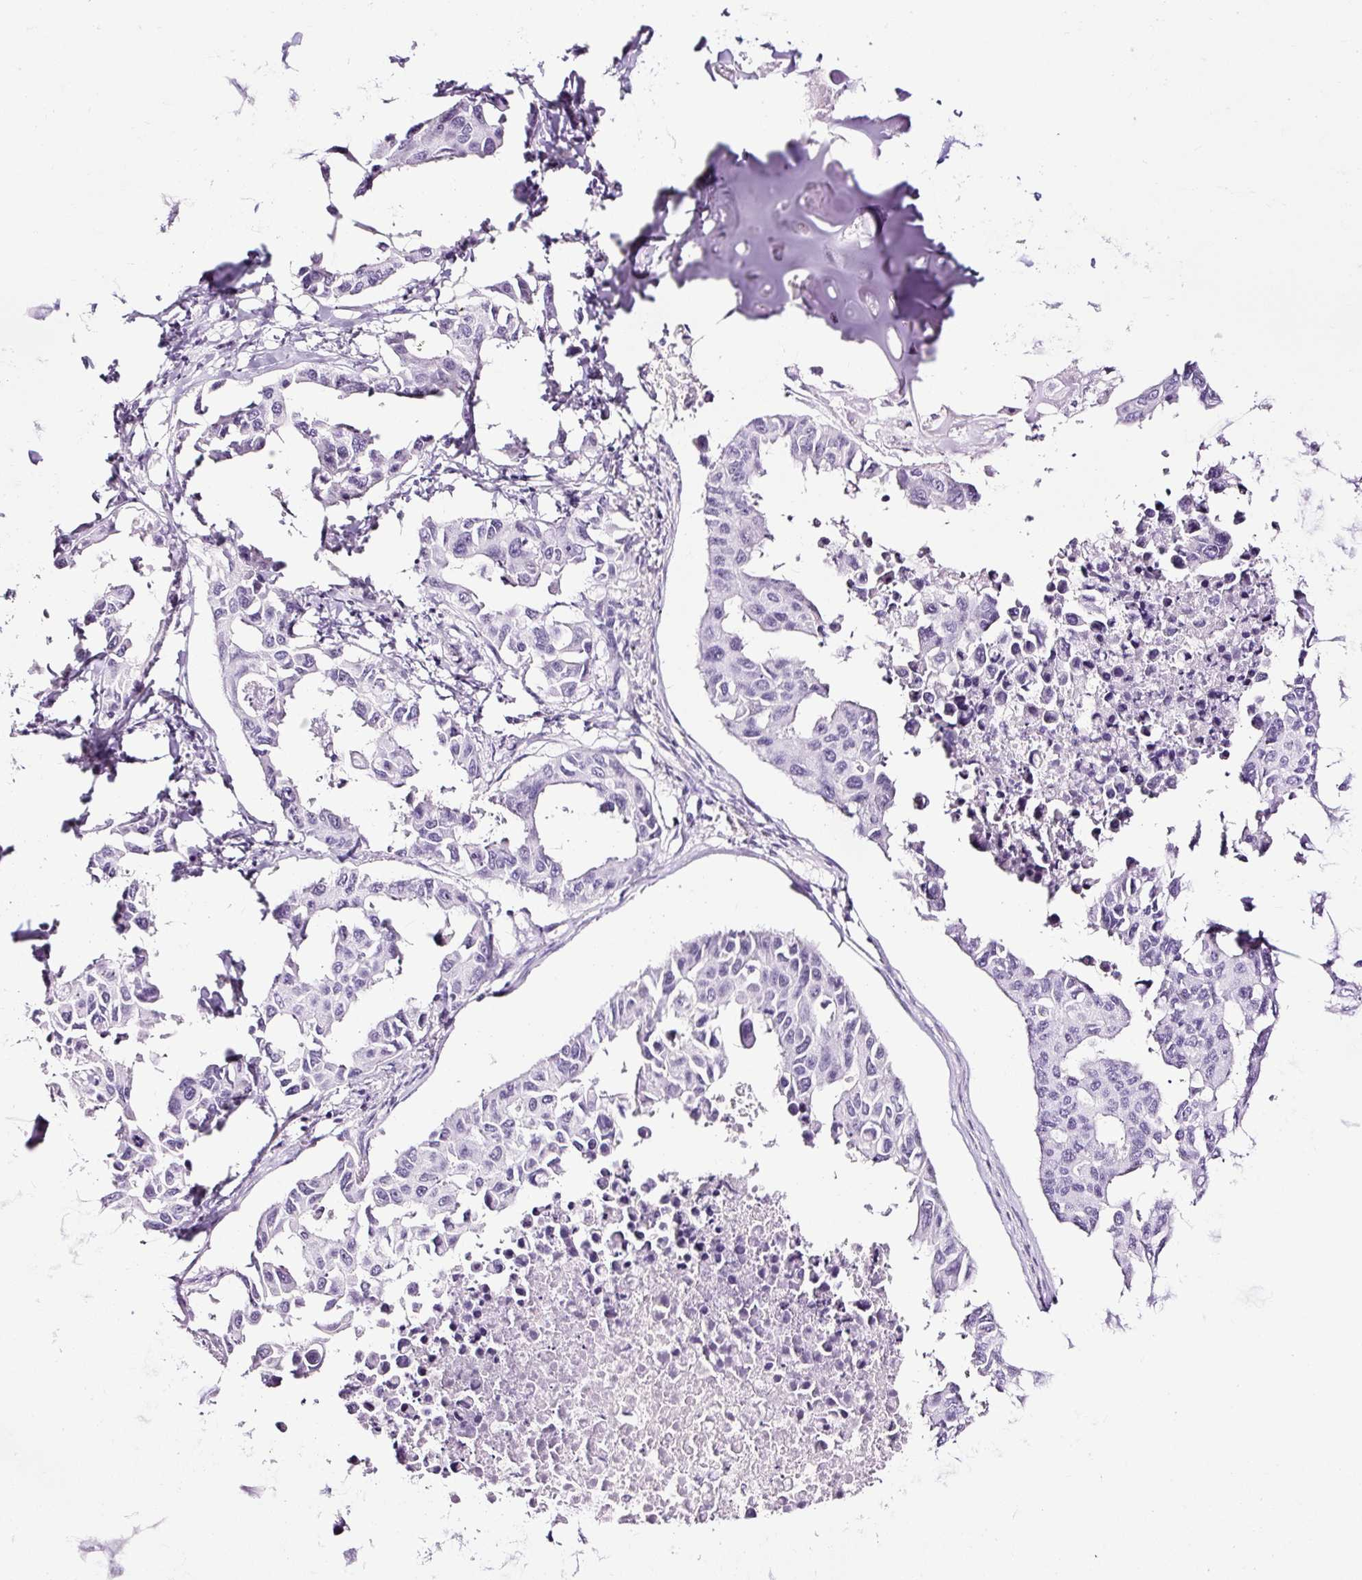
{"staining": {"intensity": "negative", "quantity": "none", "location": "none"}, "tissue": "lung cancer", "cell_type": "Tumor cells", "image_type": "cancer", "snomed": [{"axis": "morphology", "description": "Adenocarcinoma, NOS"}, {"axis": "topography", "description": "Lung"}], "caption": "Human lung cancer stained for a protein using IHC displays no staining in tumor cells.", "gene": "NPHS2", "patient": {"sex": "male", "age": 64}}